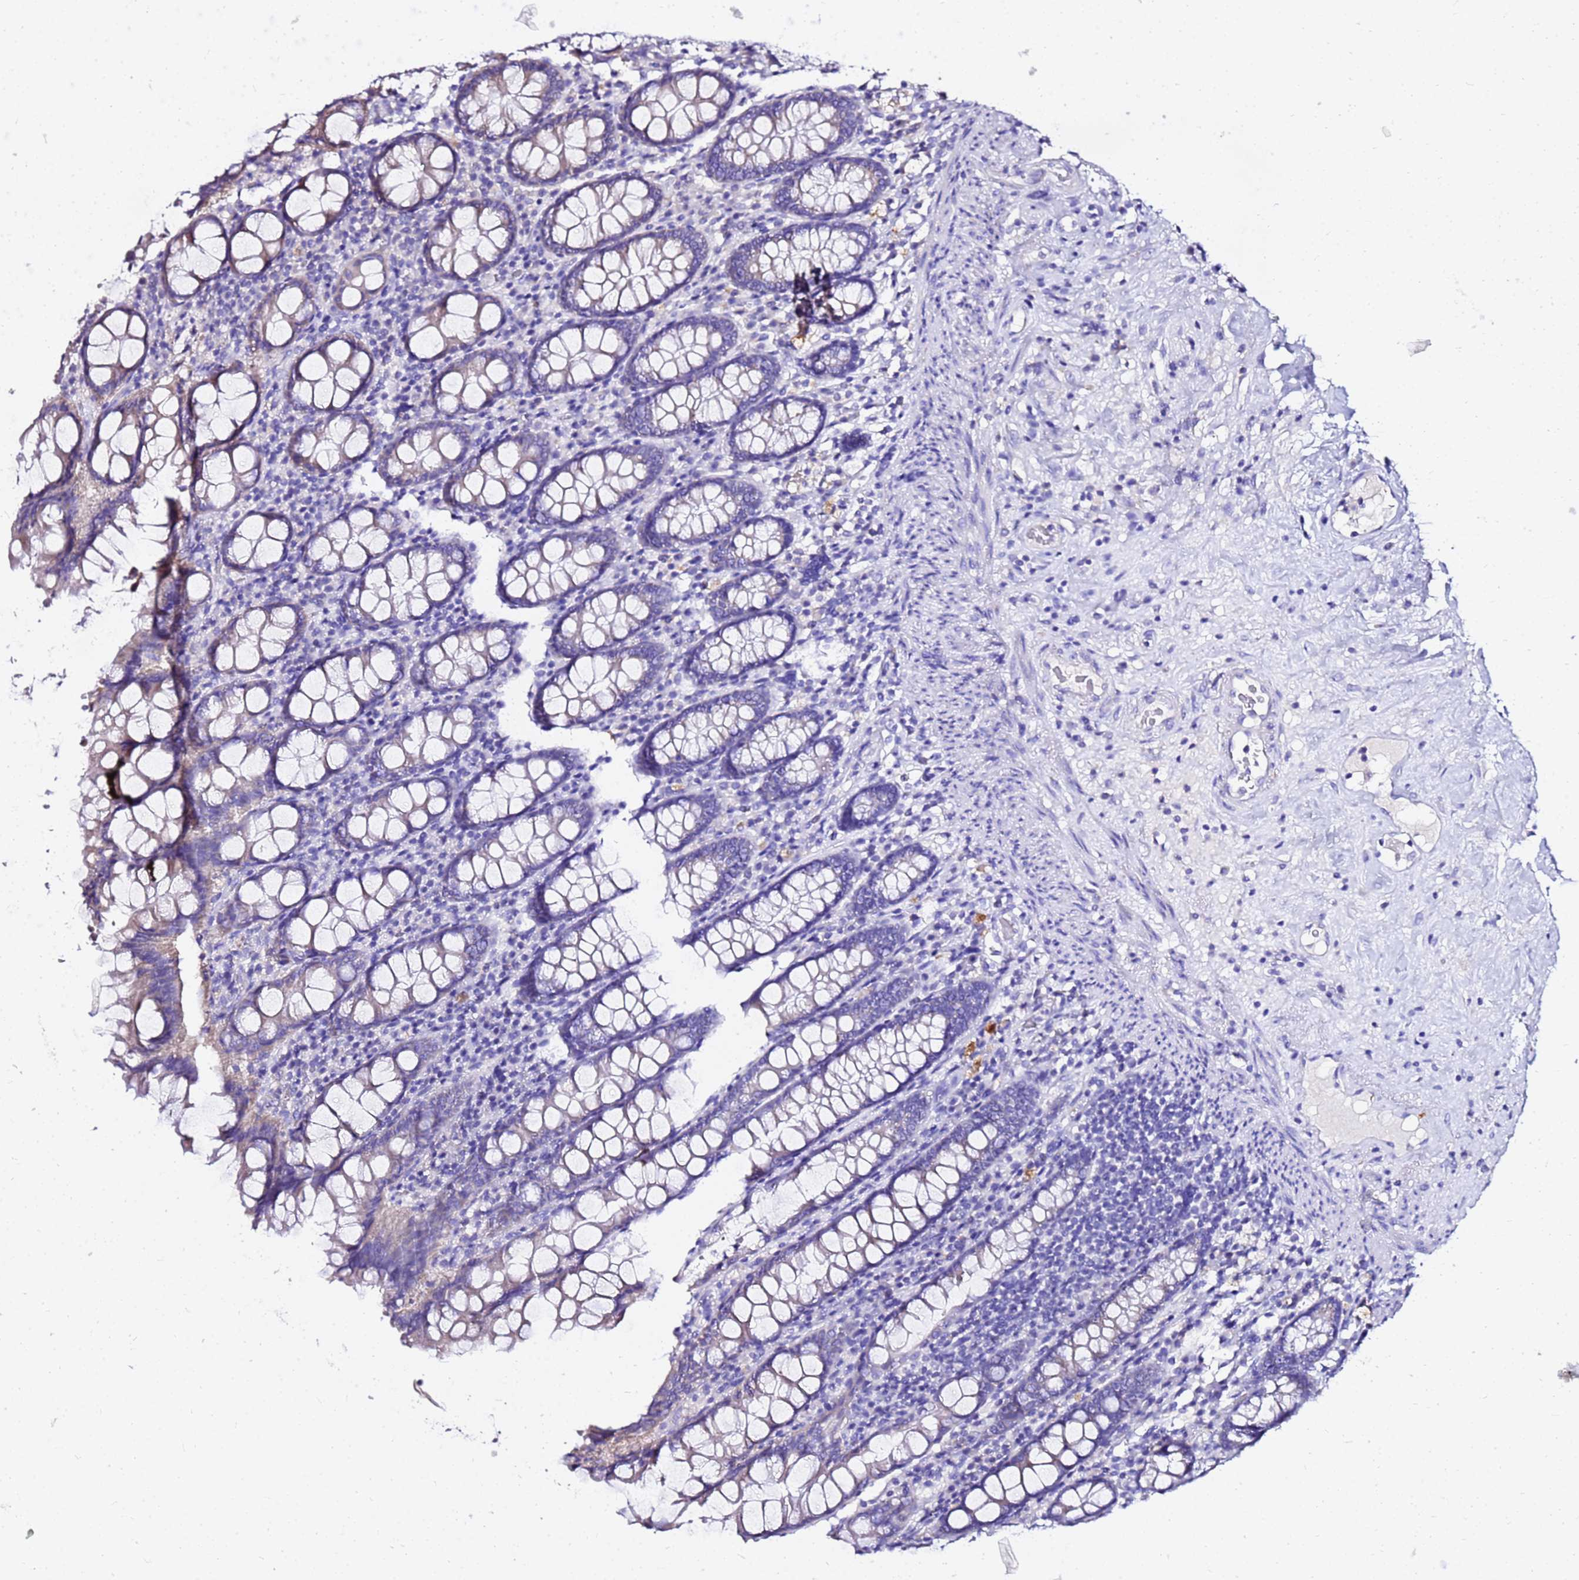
{"staining": {"intensity": "negative", "quantity": "none", "location": "none"}, "tissue": "colon", "cell_type": "Endothelial cells", "image_type": "normal", "snomed": [{"axis": "morphology", "description": "Normal tissue, NOS"}, {"axis": "topography", "description": "Colon"}], "caption": "IHC photomicrograph of unremarkable colon: colon stained with DAB (3,3'-diaminobenzidine) shows no significant protein positivity in endothelial cells. (Immunohistochemistry (ihc), brightfield microscopy, high magnification).", "gene": "COX14", "patient": {"sex": "female", "age": 79}}